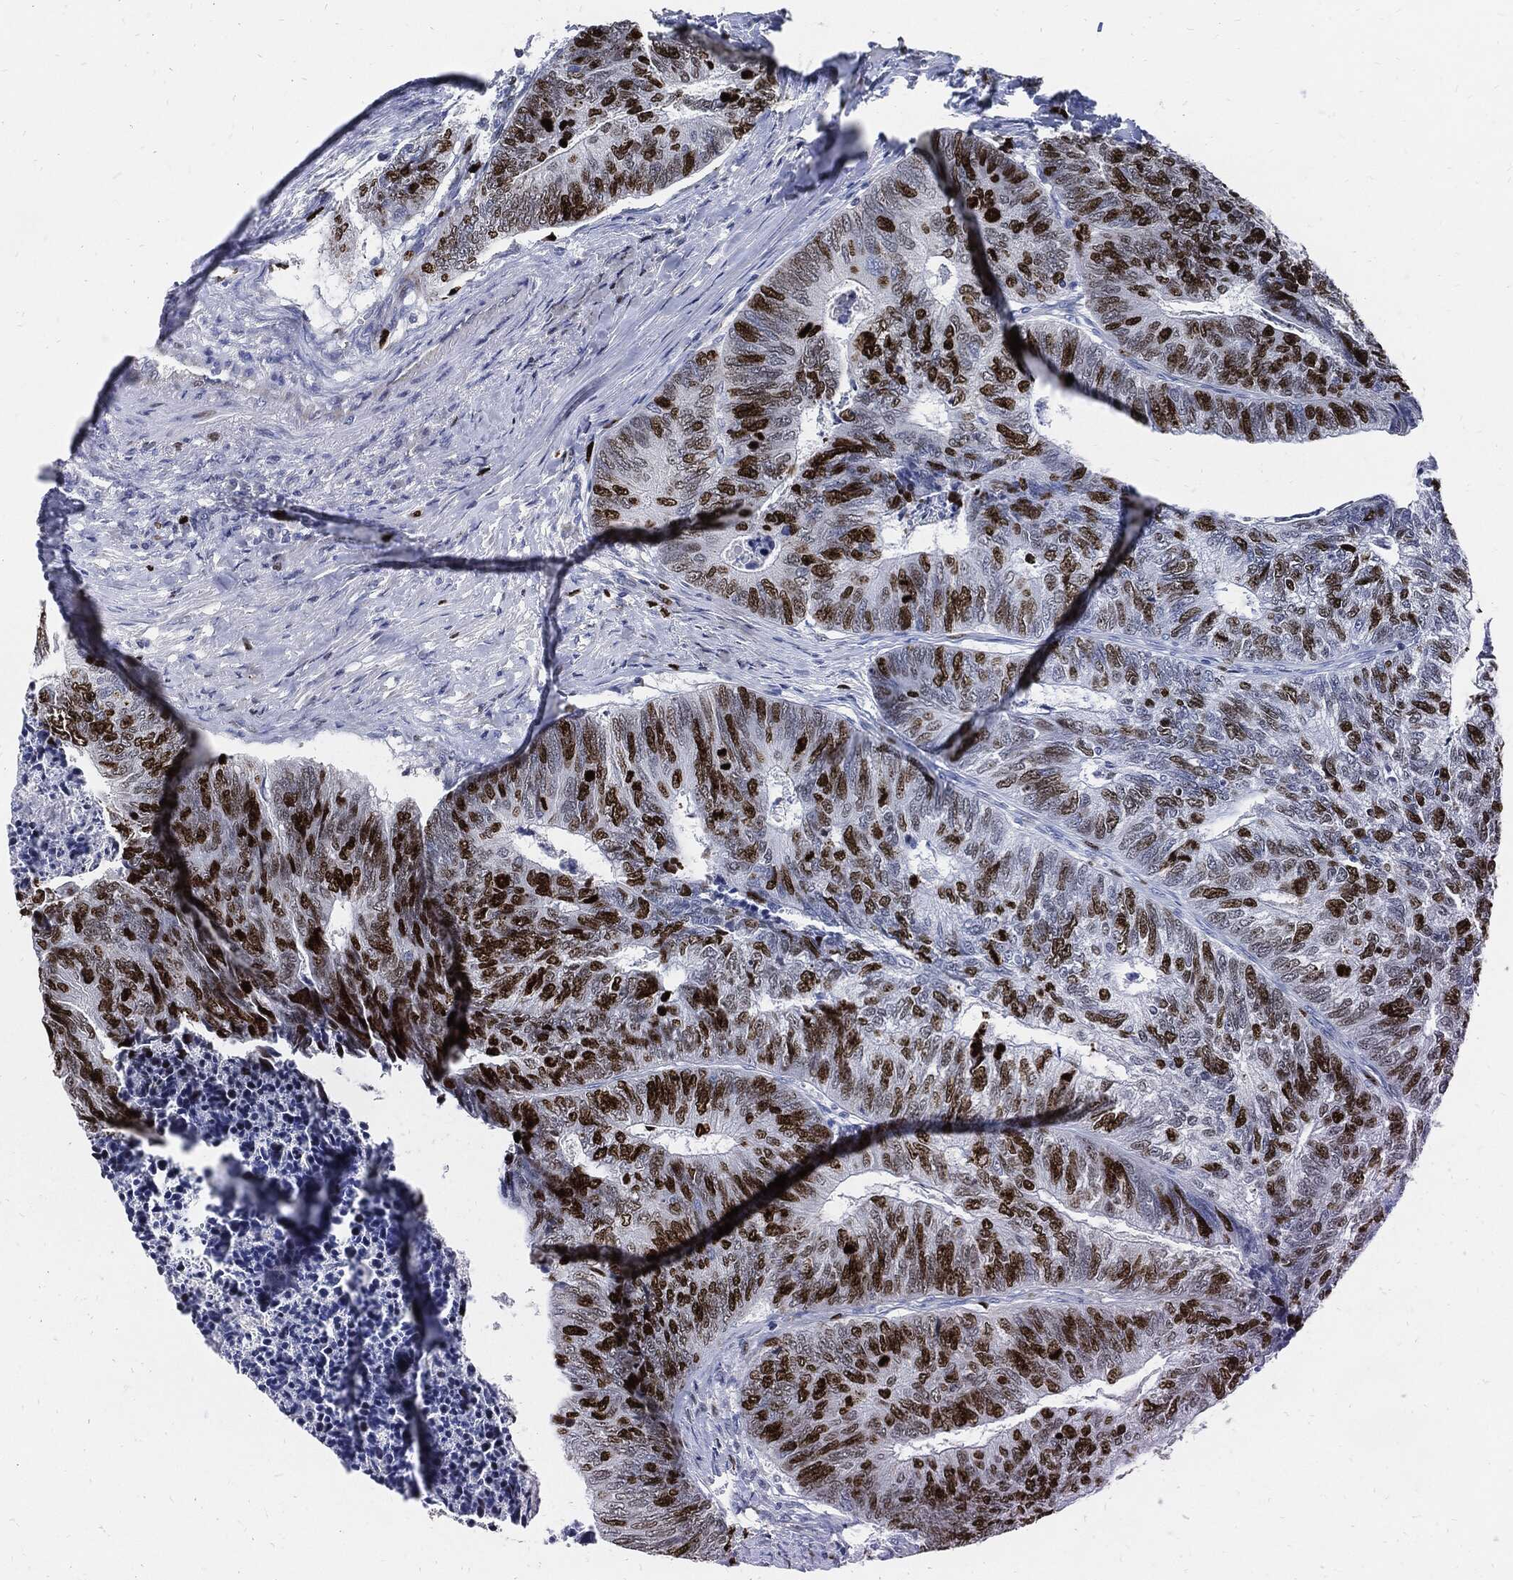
{"staining": {"intensity": "strong", "quantity": "25%-75%", "location": "nuclear"}, "tissue": "colorectal cancer", "cell_type": "Tumor cells", "image_type": "cancer", "snomed": [{"axis": "morphology", "description": "Adenocarcinoma, NOS"}, {"axis": "topography", "description": "Colon"}], "caption": "An immunohistochemistry micrograph of tumor tissue is shown. Protein staining in brown shows strong nuclear positivity in colorectal cancer within tumor cells.", "gene": "MKI67", "patient": {"sex": "female", "age": 67}}